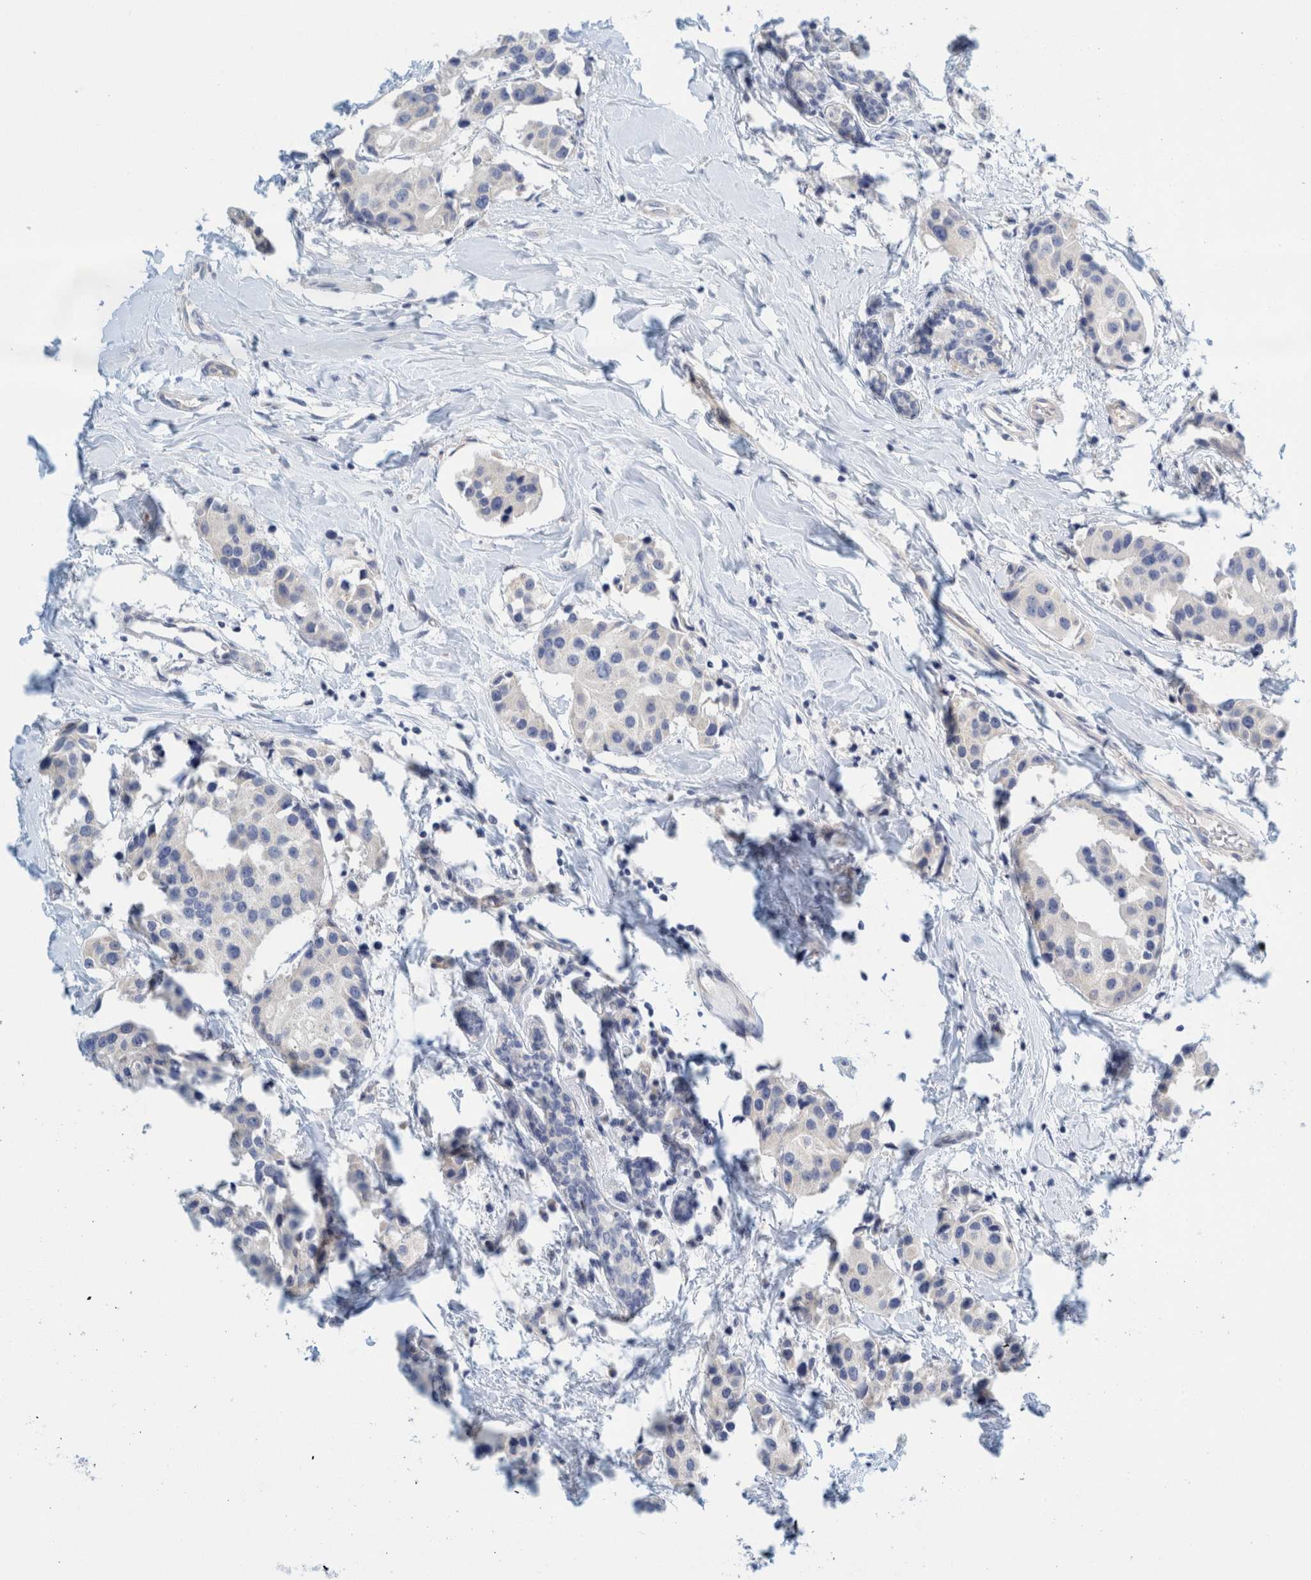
{"staining": {"intensity": "negative", "quantity": "none", "location": "none"}, "tissue": "breast cancer", "cell_type": "Tumor cells", "image_type": "cancer", "snomed": [{"axis": "morphology", "description": "Normal tissue, NOS"}, {"axis": "morphology", "description": "Duct carcinoma"}, {"axis": "topography", "description": "Breast"}], "caption": "The histopathology image demonstrates no significant expression in tumor cells of breast invasive ductal carcinoma. Nuclei are stained in blue.", "gene": "ZNF324B", "patient": {"sex": "female", "age": 39}}